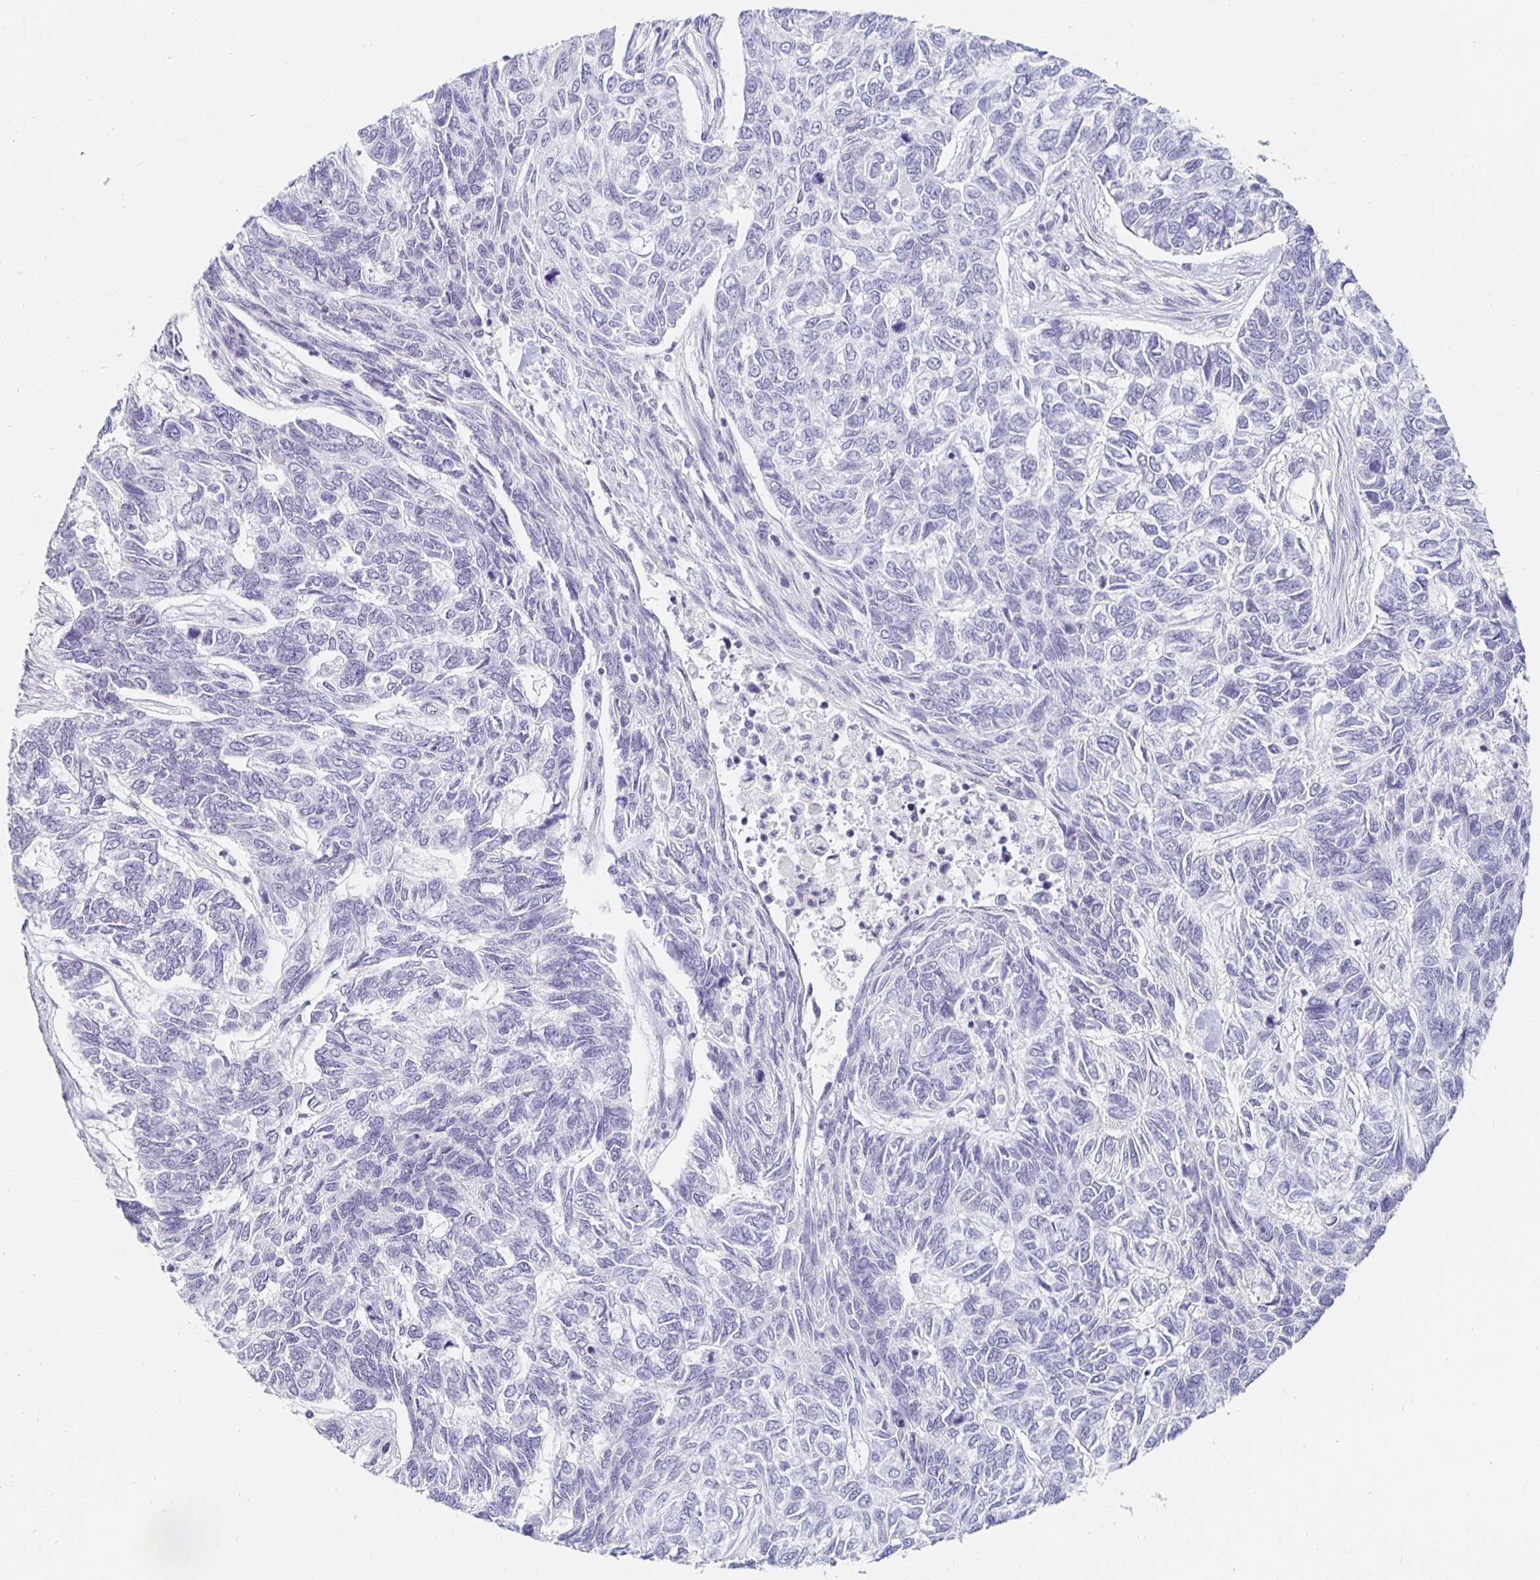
{"staining": {"intensity": "negative", "quantity": "none", "location": "none"}, "tissue": "skin cancer", "cell_type": "Tumor cells", "image_type": "cancer", "snomed": [{"axis": "morphology", "description": "Basal cell carcinoma"}, {"axis": "topography", "description": "Skin"}], "caption": "Protein analysis of skin cancer exhibits no significant expression in tumor cells.", "gene": "KCNQ2", "patient": {"sex": "female", "age": 65}}